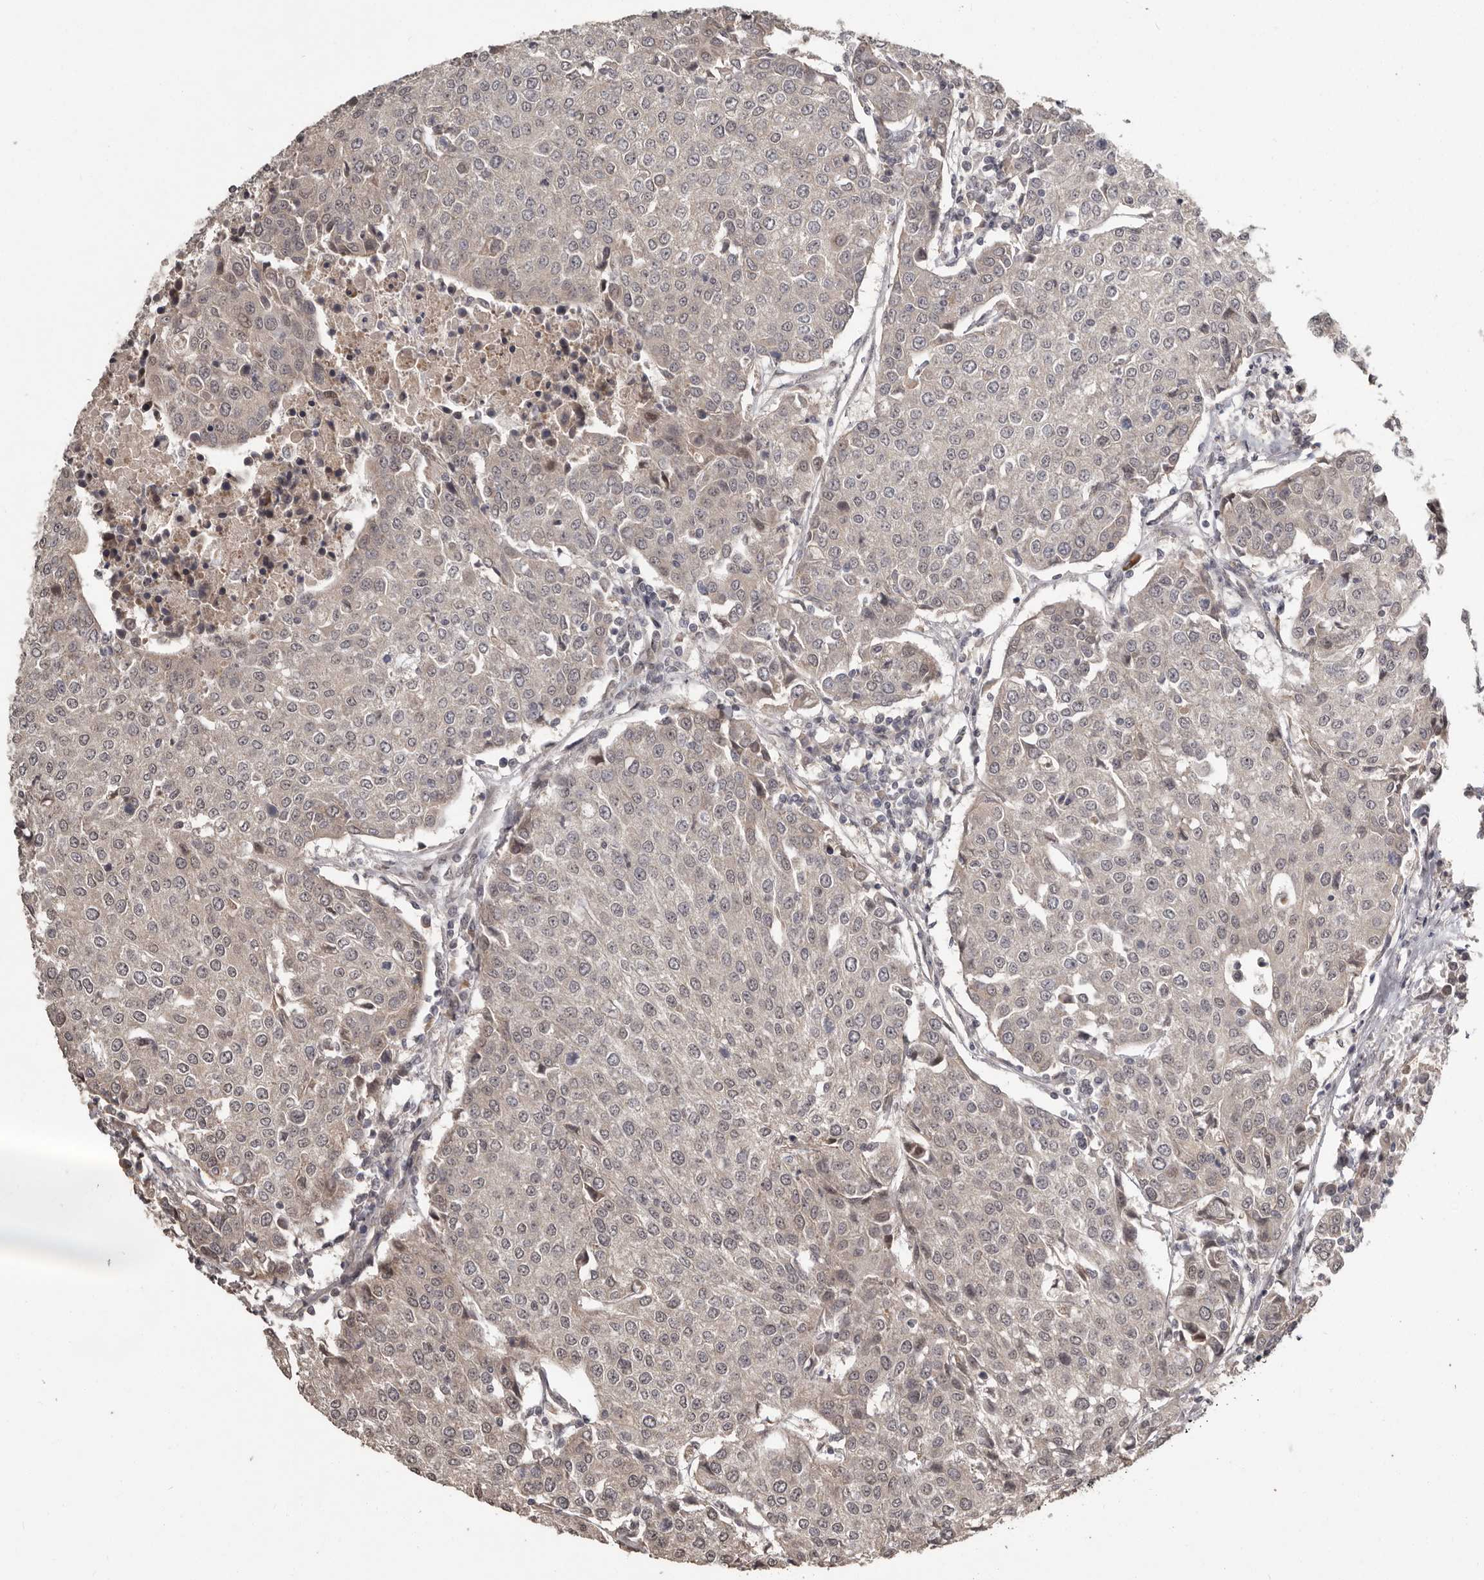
{"staining": {"intensity": "weak", "quantity": ">75%", "location": "cytoplasmic/membranous,nuclear"}, "tissue": "urothelial cancer", "cell_type": "Tumor cells", "image_type": "cancer", "snomed": [{"axis": "morphology", "description": "Urothelial carcinoma, High grade"}, {"axis": "topography", "description": "Urinary bladder"}], "caption": "IHC micrograph of urothelial cancer stained for a protein (brown), which demonstrates low levels of weak cytoplasmic/membranous and nuclear expression in approximately >75% of tumor cells.", "gene": "ZFP14", "patient": {"sex": "female", "age": 85}}